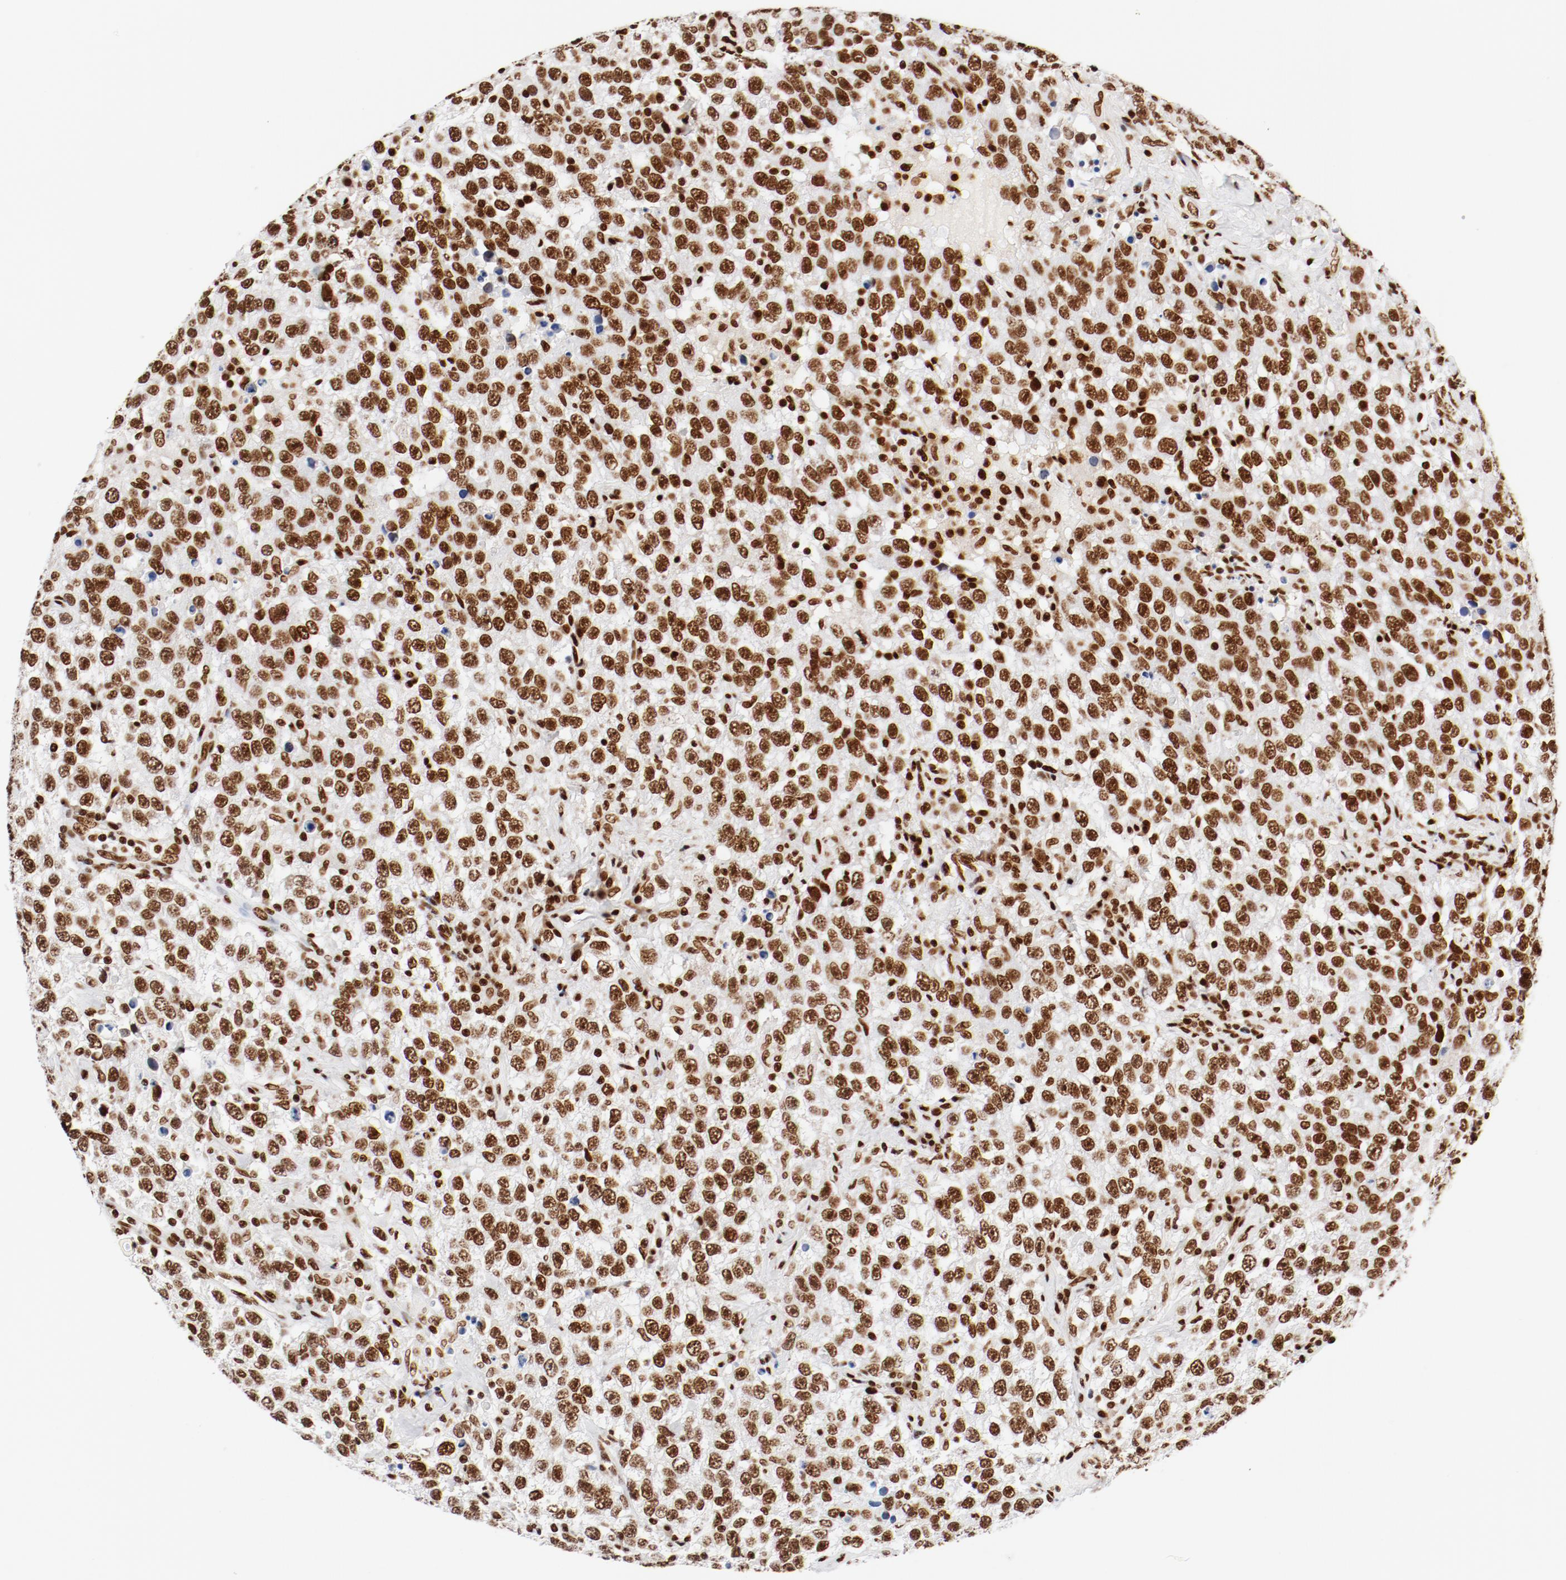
{"staining": {"intensity": "moderate", "quantity": ">75%", "location": "nuclear"}, "tissue": "testis cancer", "cell_type": "Tumor cells", "image_type": "cancer", "snomed": [{"axis": "morphology", "description": "Seminoma, NOS"}, {"axis": "topography", "description": "Testis"}], "caption": "Tumor cells demonstrate medium levels of moderate nuclear positivity in about >75% of cells in human seminoma (testis). (Brightfield microscopy of DAB IHC at high magnification).", "gene": "CTBP1", "patient": {"sex": "male", "age": 41}}